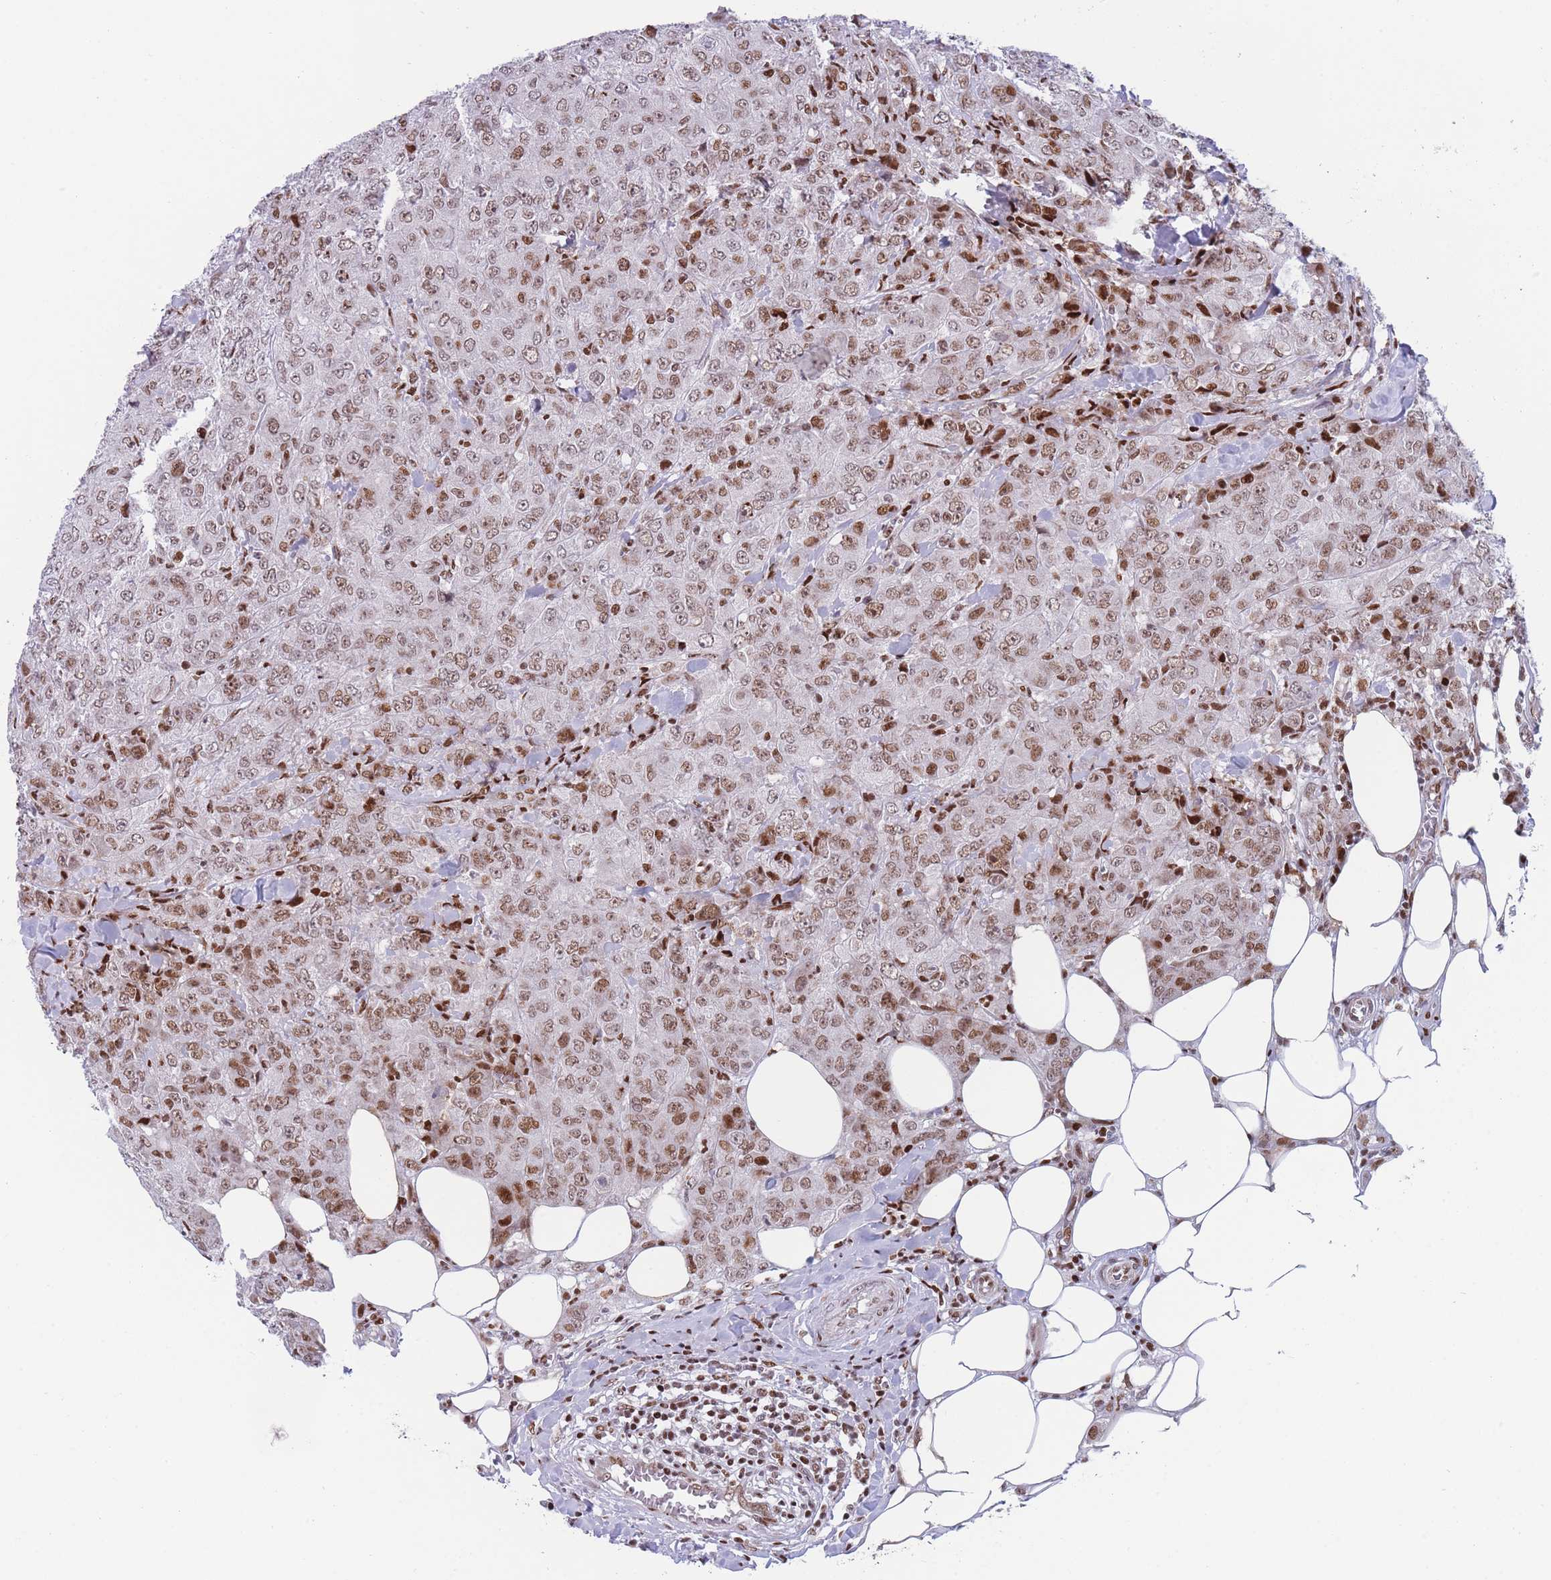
{"staining": {"intensity": "moderate", "quantity": ">75%", "location": "nuclear"}, "tissue": "breast cancer", "cell_type": "Tumor cells", "image_type": "cancer", "snomed": [{"axis": "morphology", "description": "Duct carcinoma"}, {"axis": "topography", "description": "Breast"}], "caption": "This is a histology image of immunohistochemistry staining of breast intraductal carcinoma, which shows moderate staining in the nuclear of tumor cells.", "gene": "DNAJC3", "patient": {"sex": "female", "age": 43}}